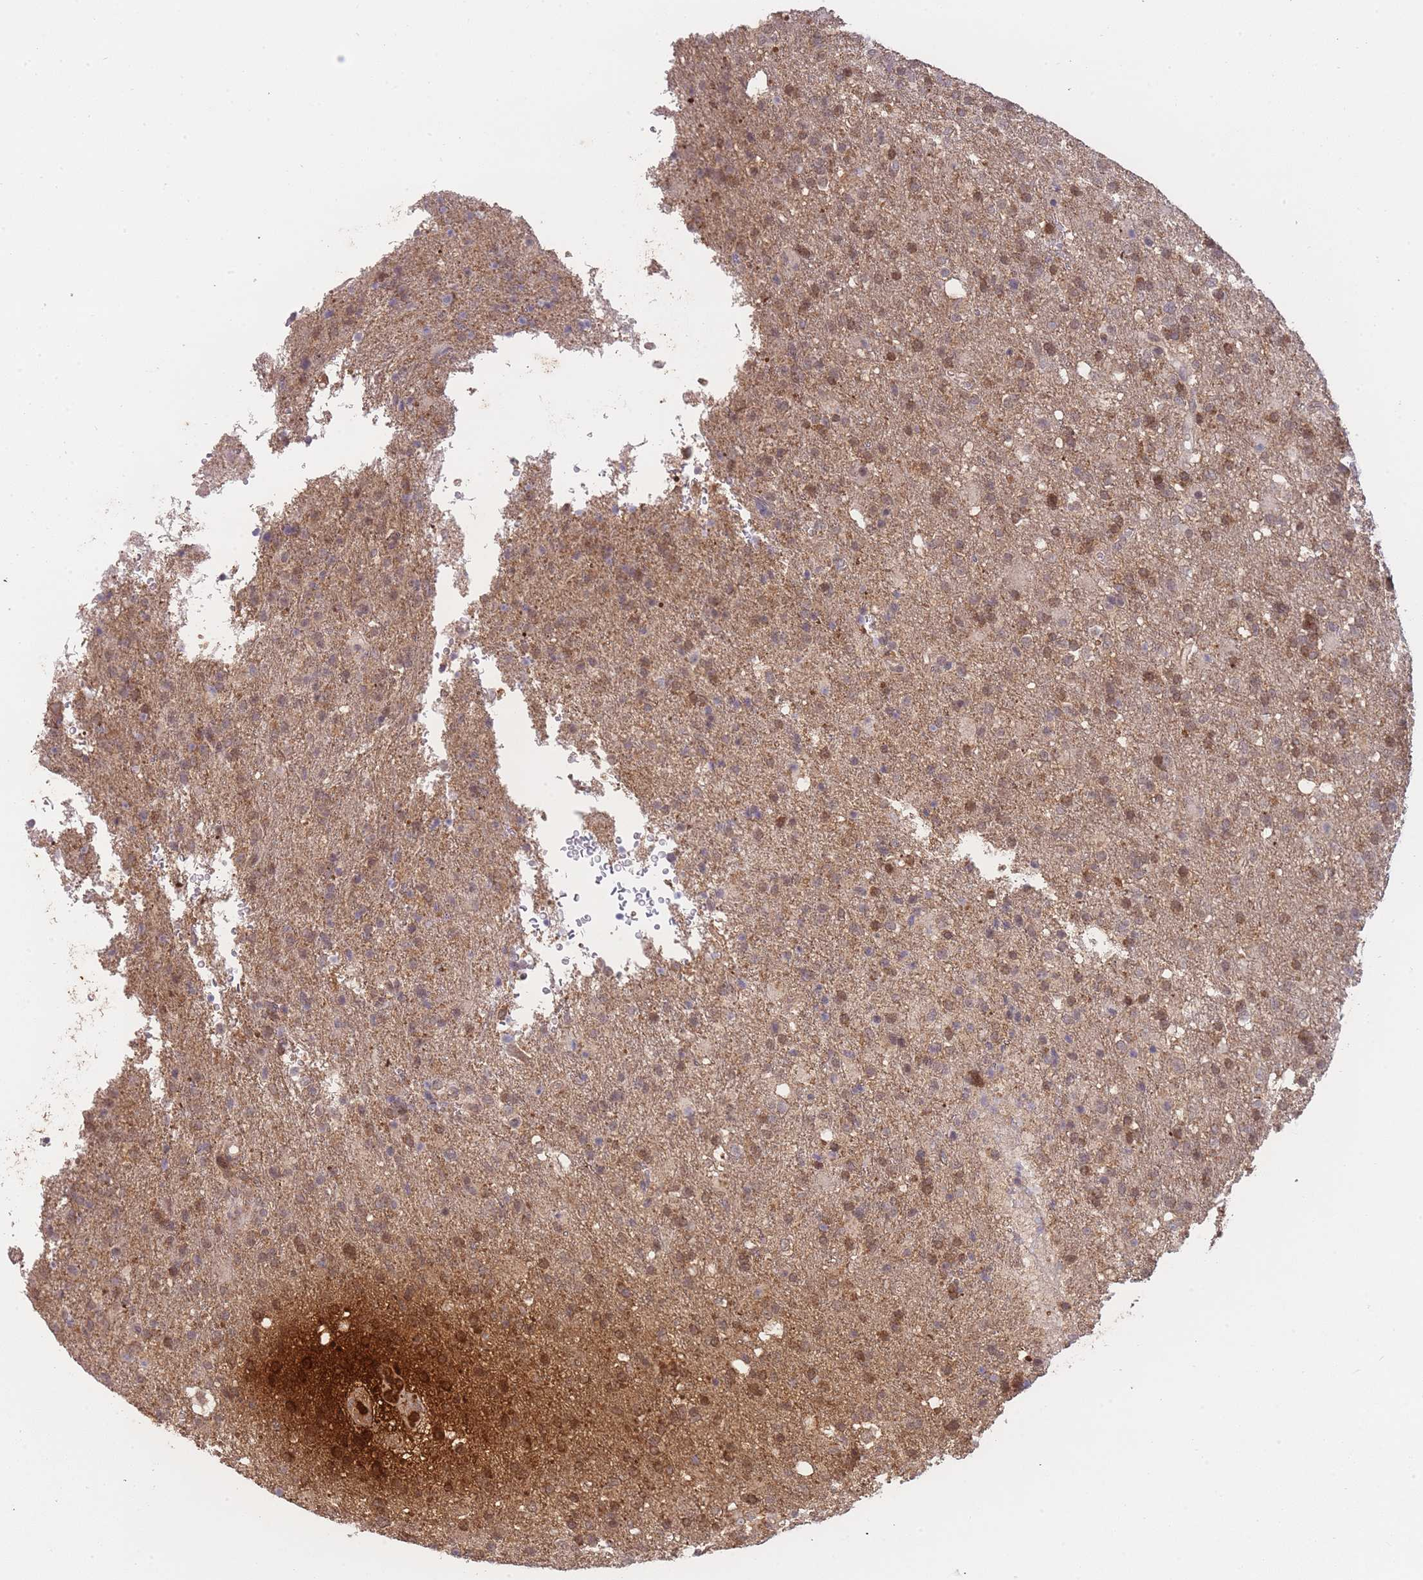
{"staining": {"intensity": "moderate", "quantity": "25%-75%", "location": "cytoplasmic/membranous,nuclear"}, "tissue": "glioma", "cell_type": "Tumor cells", "image_type": "cancer", "snomed": [{"axis": "morphology", "description": "Glioma, malignant, High grade"}, {"axis": "topography", "description": "Brain"}], "caption": "Glioma stained for a protein shows moderate cytoplasmic/membranous and nuclear positivity in tumor cells. (DAB (3,3'-diaminobenzidine) = brown stain, brightfield microscopy at high magnification).", "gene": "RNF144B", "patient": {"sex": "female", "age": 74}}